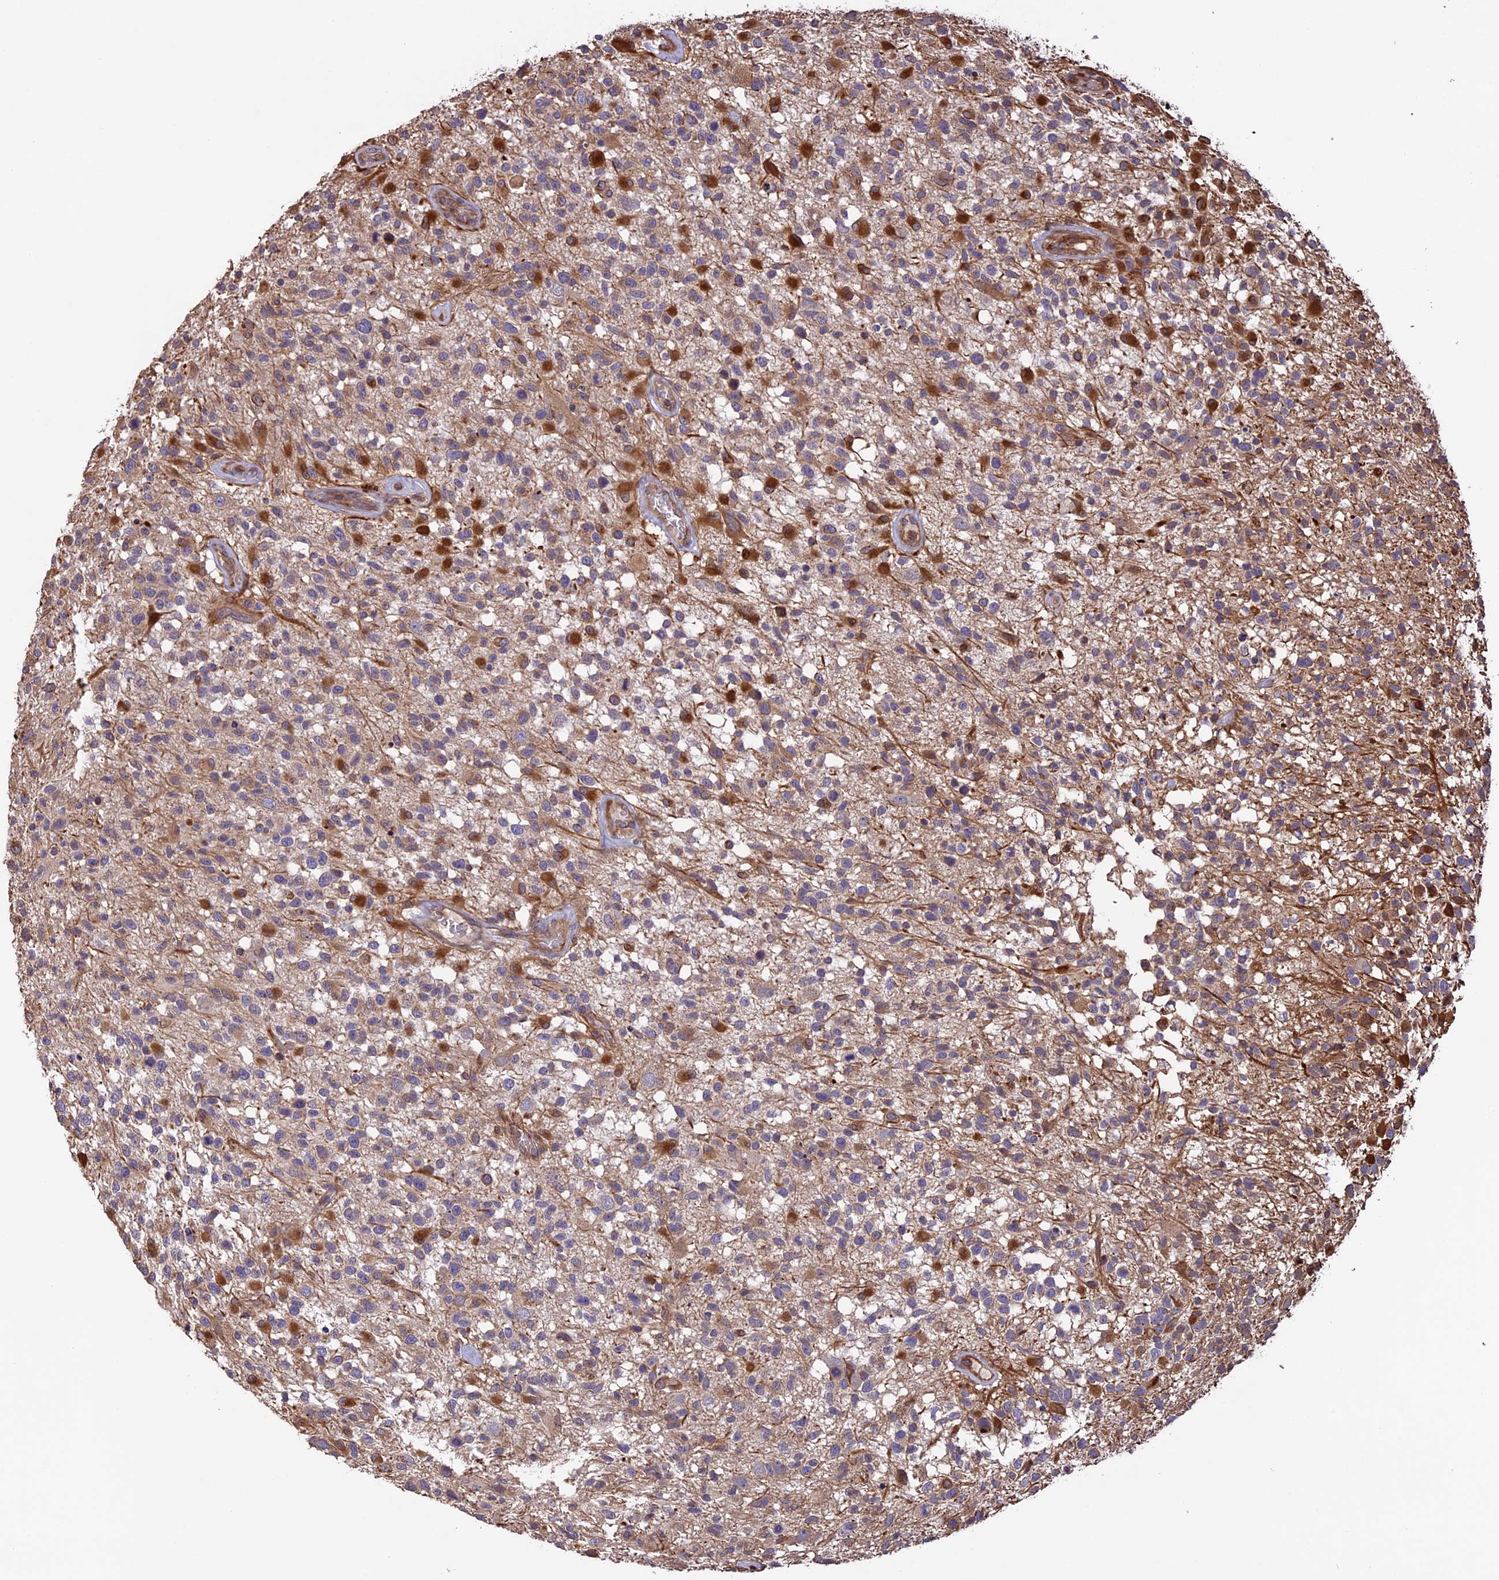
{"staining": {"intensity": "moderate", "quantity": "25%-75%", "location": "cytoplasmic/membranous"}, "tissue": "glioma", "cell_type": "Tumor cells", "image_type": "cancer", "snomed": [{"axis": "morphology", "description": "Glioma, malignant, High grade"}, {"axis": "morphology", "description": "Glioblastoma, NOS"}, {"axis": "topography", "description": "Brain"}], "caption": "This is an image of immunohistochemistry staining of glioma, which shows moderate positivity in the cytoplasmic/membranous of tumor cells.", "gene": "GAS8", "patient": {"sex": "male", "age": 60}}